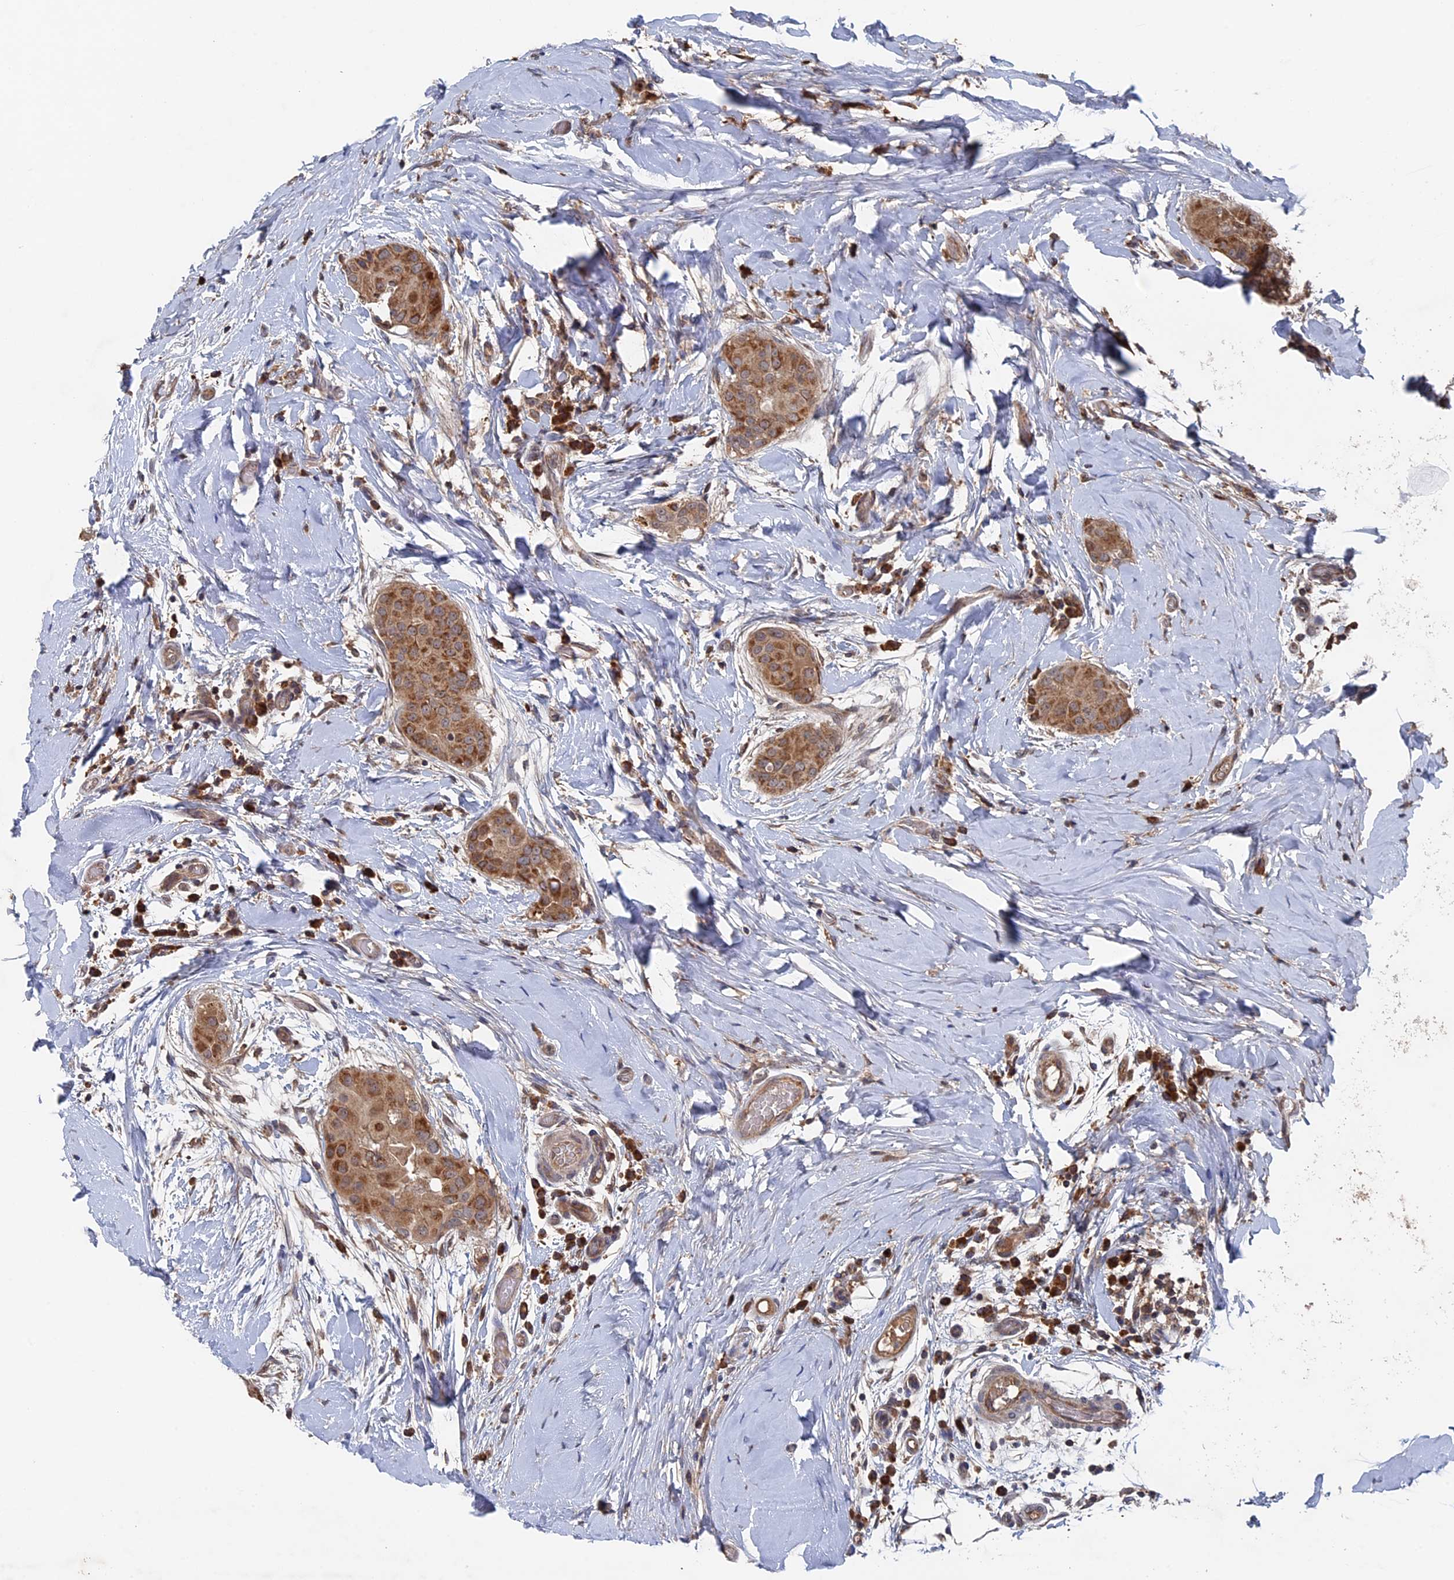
{"staining": {"intensity": "strong", "quantity": ">75%", "location": "cytoplasmic/membranous"}, "tissue": "thyroid cancer", "cell_type": "Tumor cells", "image_type": "cancer", "snomed": [{"axis": "morphology", "description": "Papillary adenocarcinoma, NOS"}, {"axis": "topography", "description": "Thyroid gland"}], "caption": "Protein staining of thyroid cancer (papillary adenocarcinoma) tissue shows strong cytoplasmic/membranous positivity in about >75% of tumor cells. (Brightfield microscopy of DAB IHC at high magnification).", "gene": "RAB15", "patient": {"sex": "male", "age": 33}}